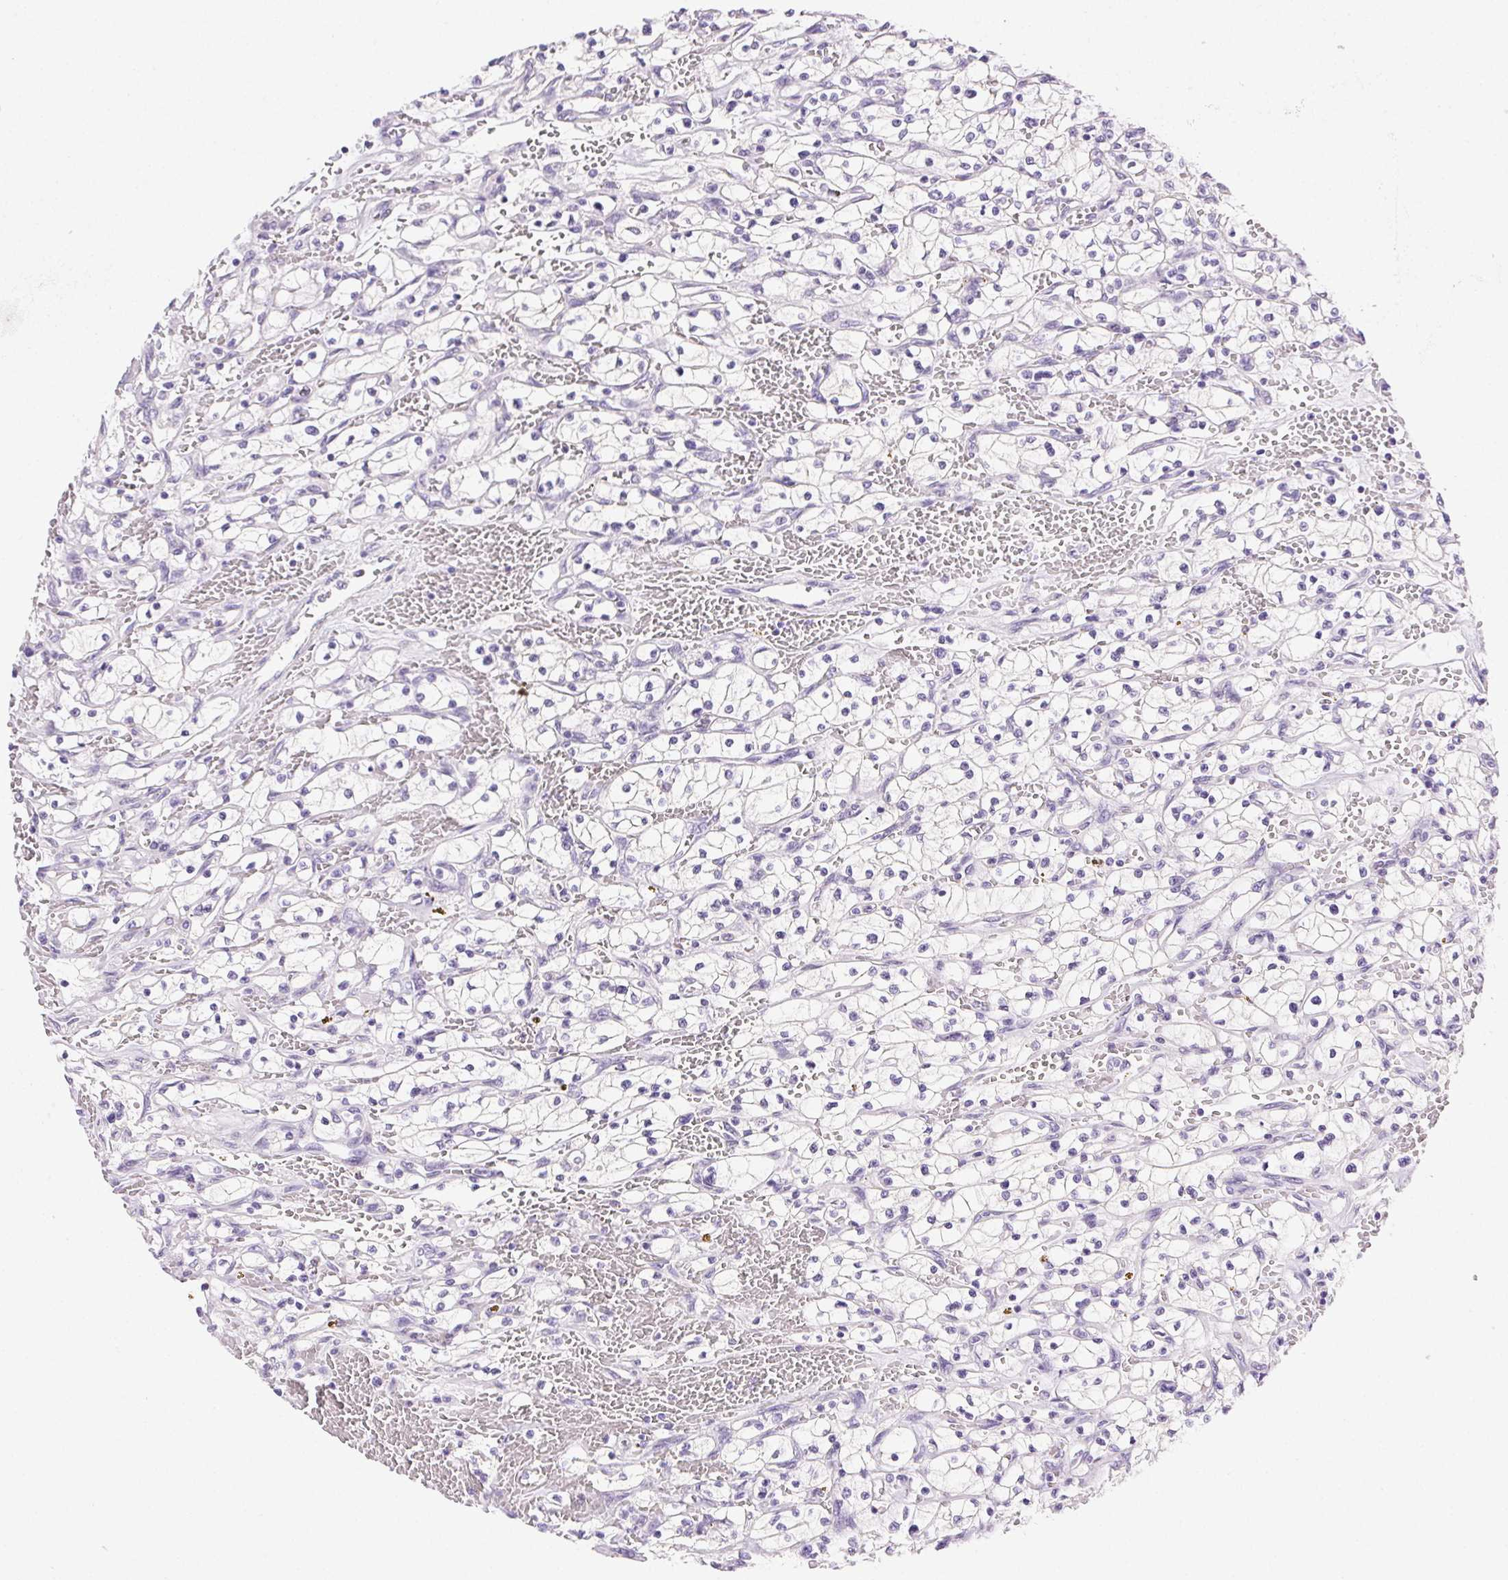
{"staining": {"intensity": "negative", "quantity": "none", "location": "none"}, "tissue": "renal cancer", "cell_type": "Tumor cells", "image_type": "cancer", "snomed": [{"axis": "morphology", "description": "Adenocarcinoma, NOS"}, {"axis": "topography", "description": "Kidney"}], "caption": "DAB immunohistochemical staining of human renal cancer (adenocarcinoma) shows no significant positivity in tumor cells. (DAB immunohistochemistry (IHC) with hematoxylin counter stain).", "gene": "CLDN10", "patient": {"sex": "female", "age": 64}}